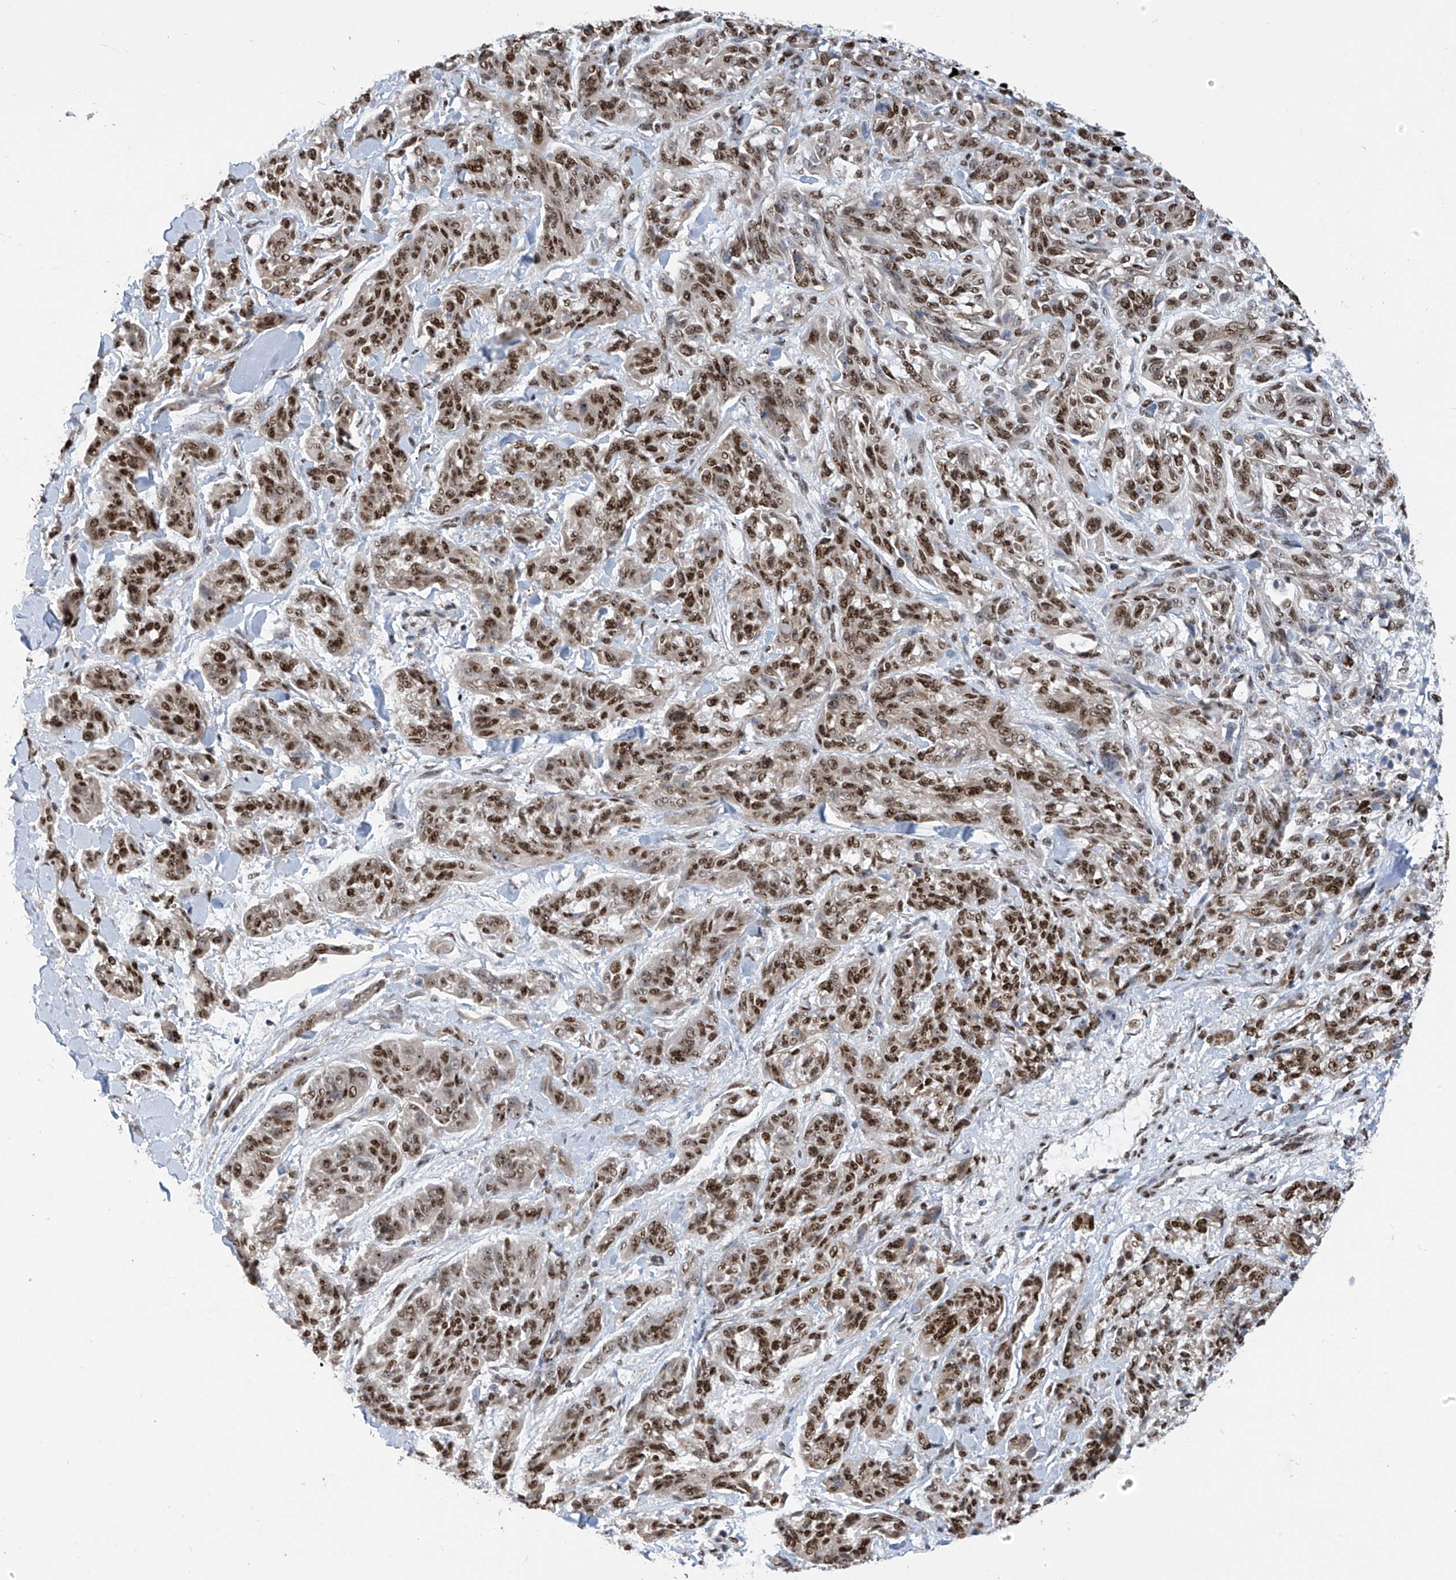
{"staining": {"intensity": "moderate", "quantity": ">75%", "location": "nuclear"}, "tissue": "melanoma", "cell_type": "Tumor cells", "image_type": "cancer", "snomed": [{"axis": "morphology", "description": "Malignant melanoma, NOS"}, {"axis": "topography", "description": "Skin"}], "caption": "Immunohistochemical staining of human malignant melanoma shows medium levels of moderate nuclear protein expression in about >75% of tumor cells.", "gene": "APLF", "patient": {"sex": "male", "age": 53}}